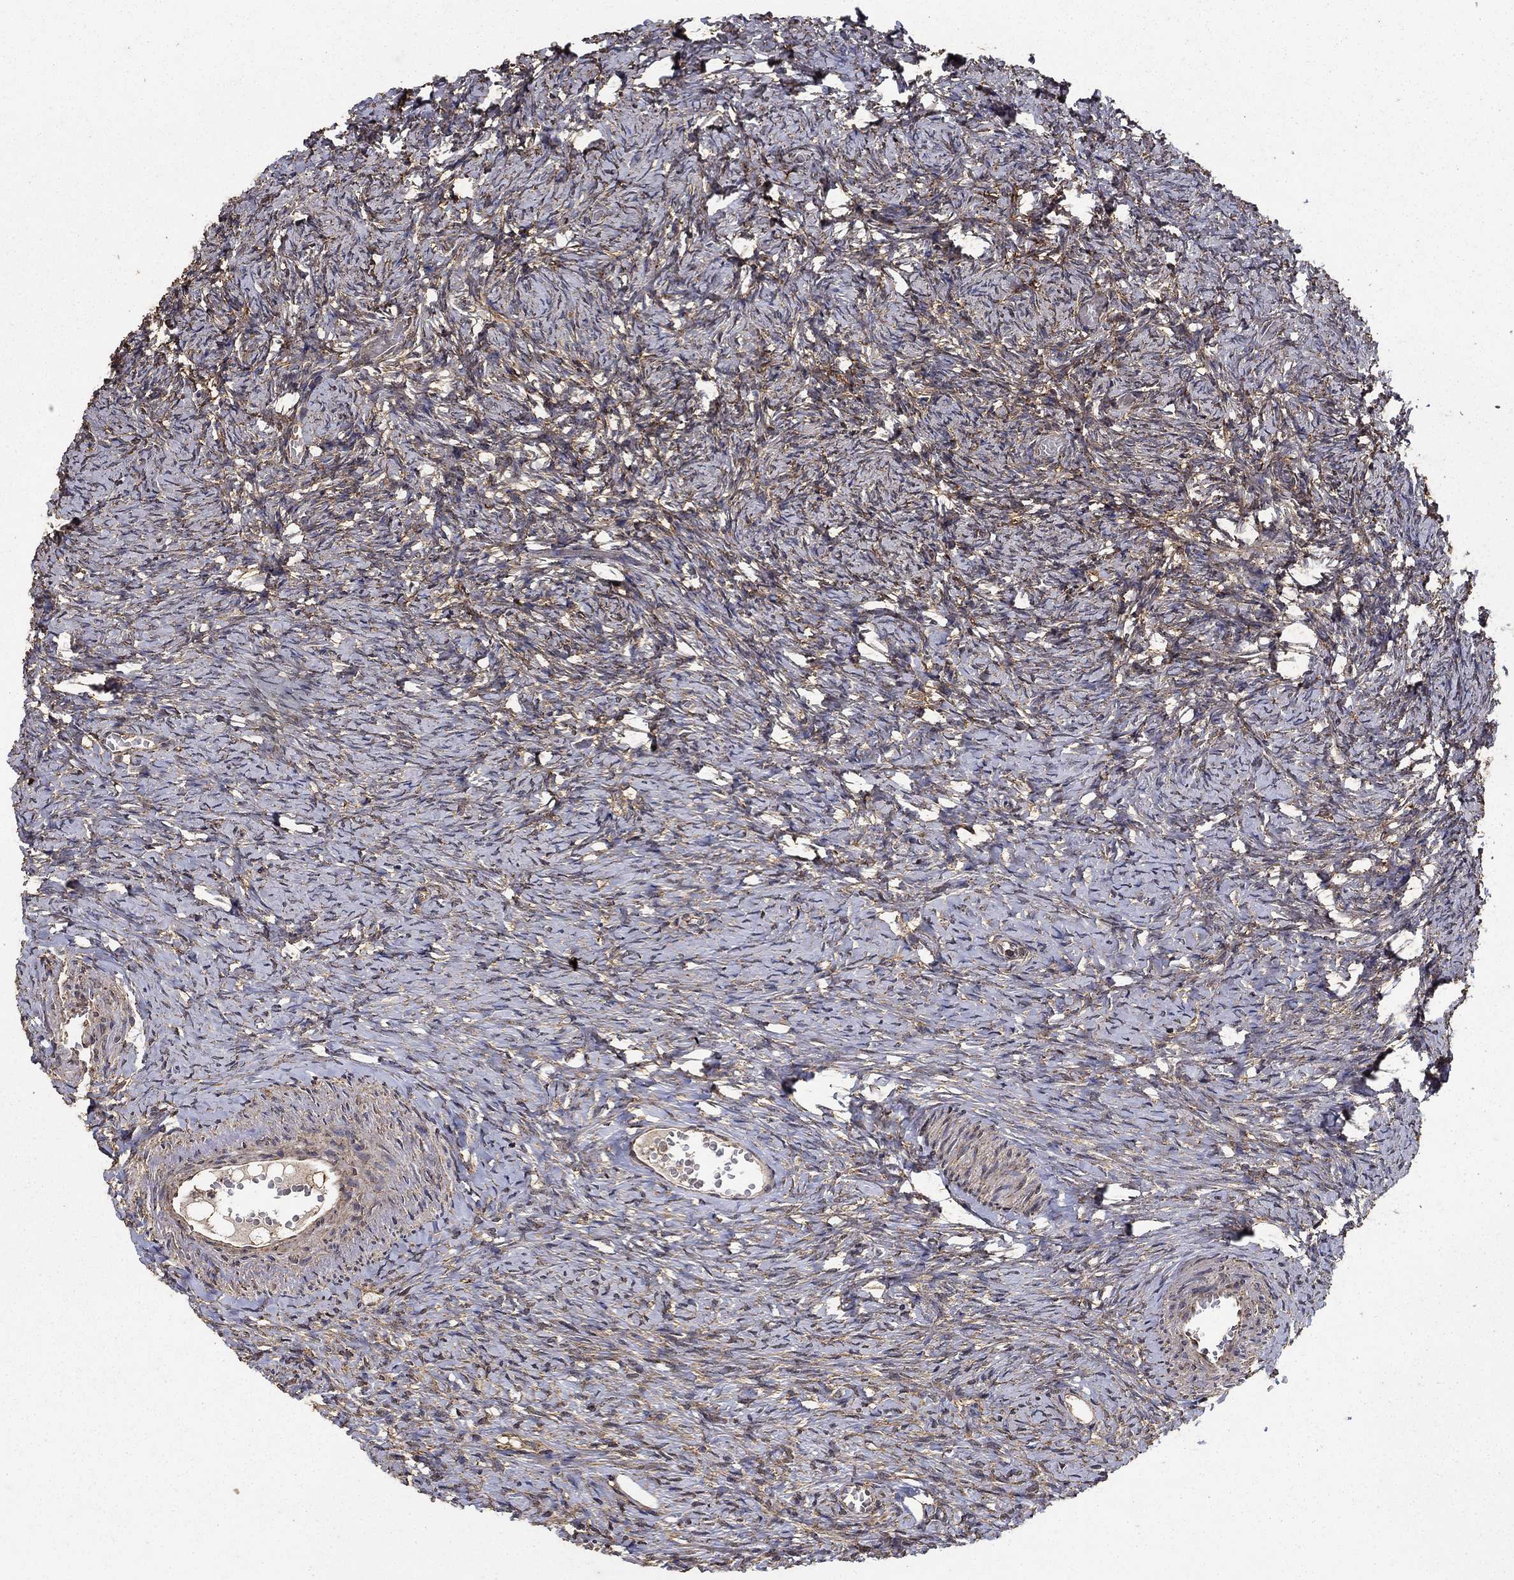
{"staining": {"intensity": "moderate", "quantity": "25%-75%", "location": "cytoplasmic/membranous"}, "tissue": "ovary", "cell_type": "Ovarian stroma cells", "image_type": "normal", "snomed": [{"axis": "morphology", "description": "Normal tissue, NOS"}, {"axis": "topography", "description": "Ovary"}], "caption": "Protein analysis of unremarkable ovary reveals moderate cytoplasmic/membranous expression in about 25%-75% of ovarian stroma cells.", "gene": "IFRD1", "patient": {"sex": "female", "age": 39}}